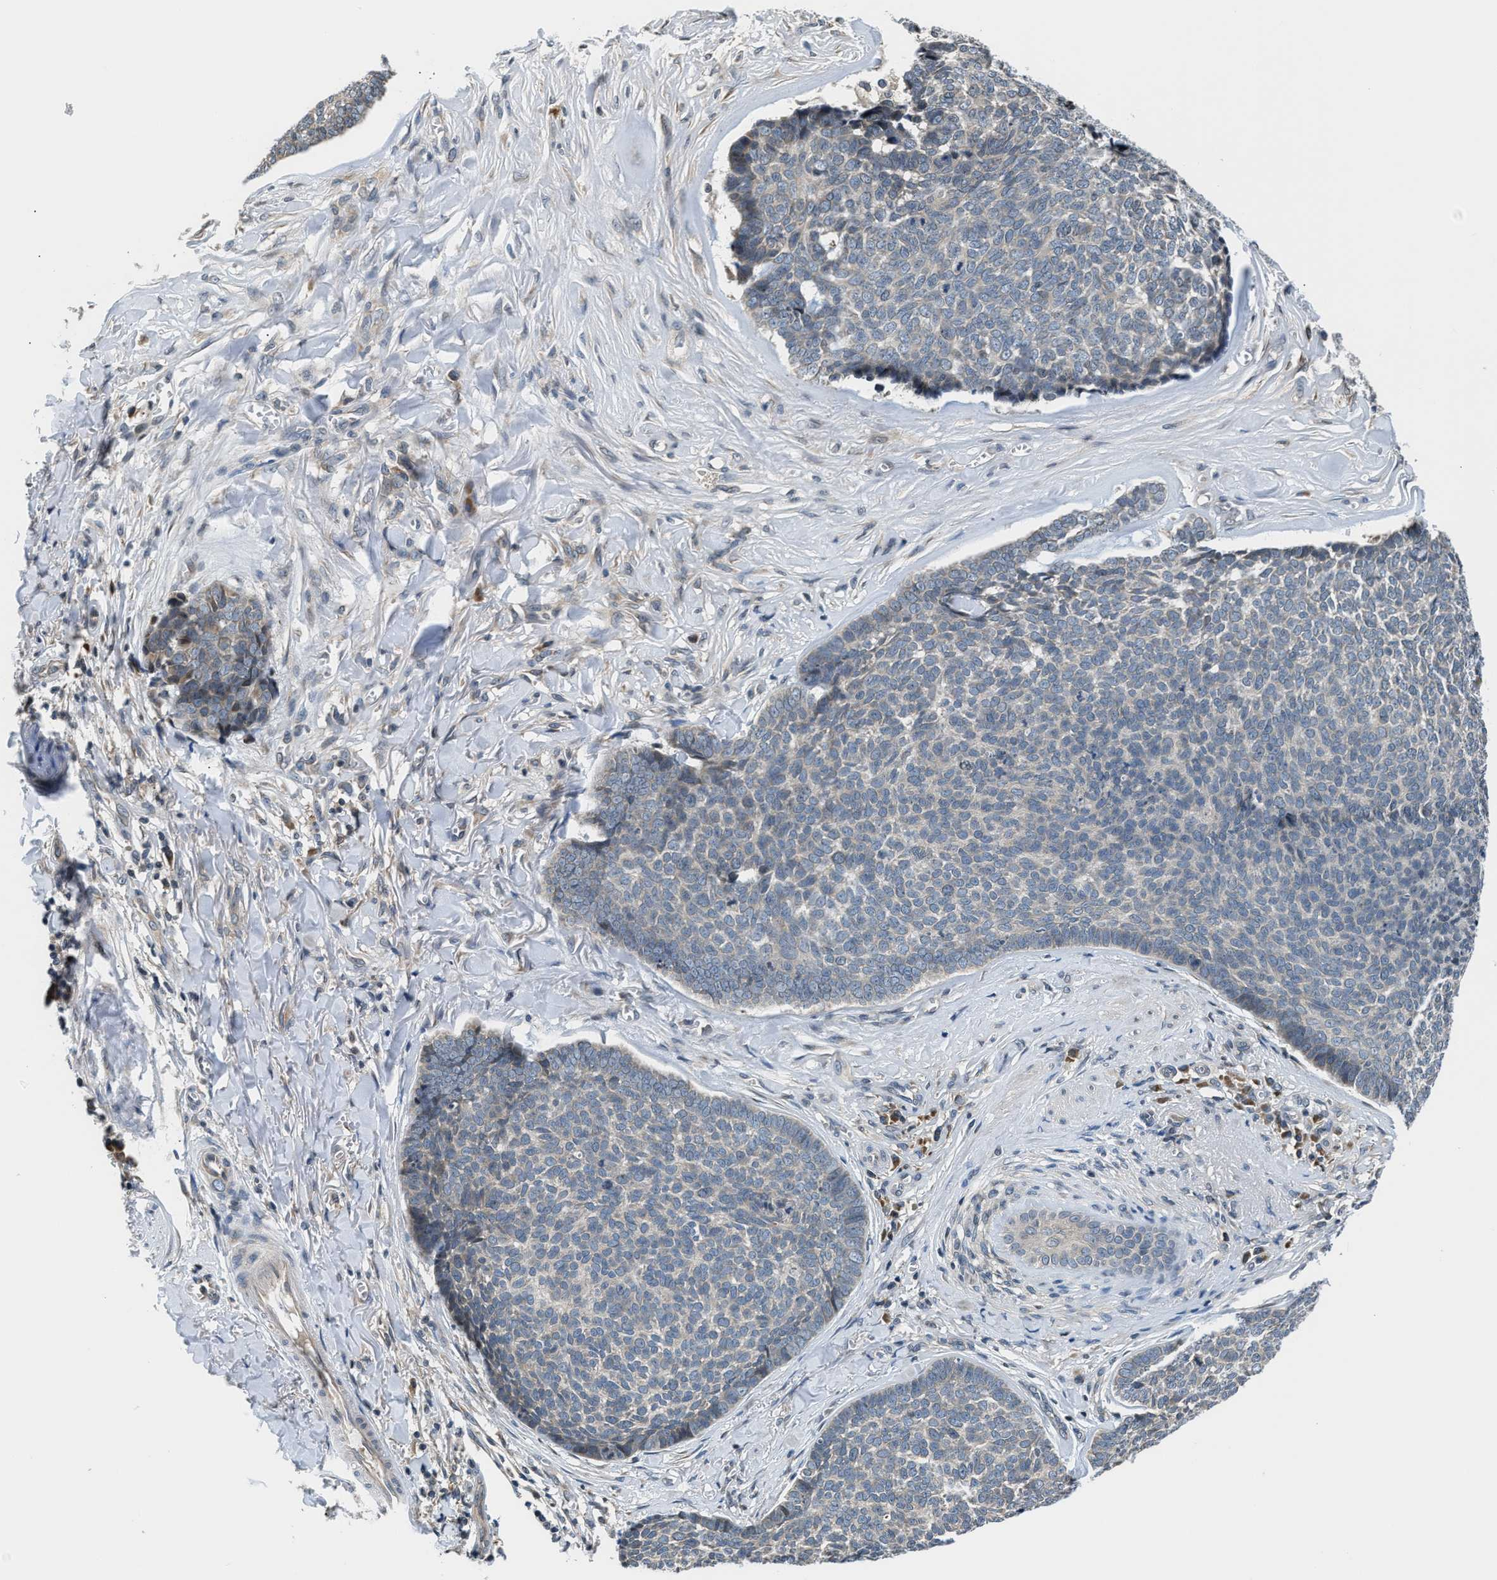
{"staining": {"intensity": "weak", "quantity": "<25%", "location": "cytoplasmic/membranous"}, "tissue": "skin cancer", "cell_type": "Tumor cells", "image_type": "cancer", "snomed": [{"axis": "morphology", "description": "Basal cell carcinoma"}, {"axis": "topography", "description": "Skin"}], "caption": "Human skin cancer stained for a protein using immunohistochemistry (IHC) reveals no positivity in tumor cells.", "gene": "RAB29", "patient": {"sex": "male", "age": 84}}